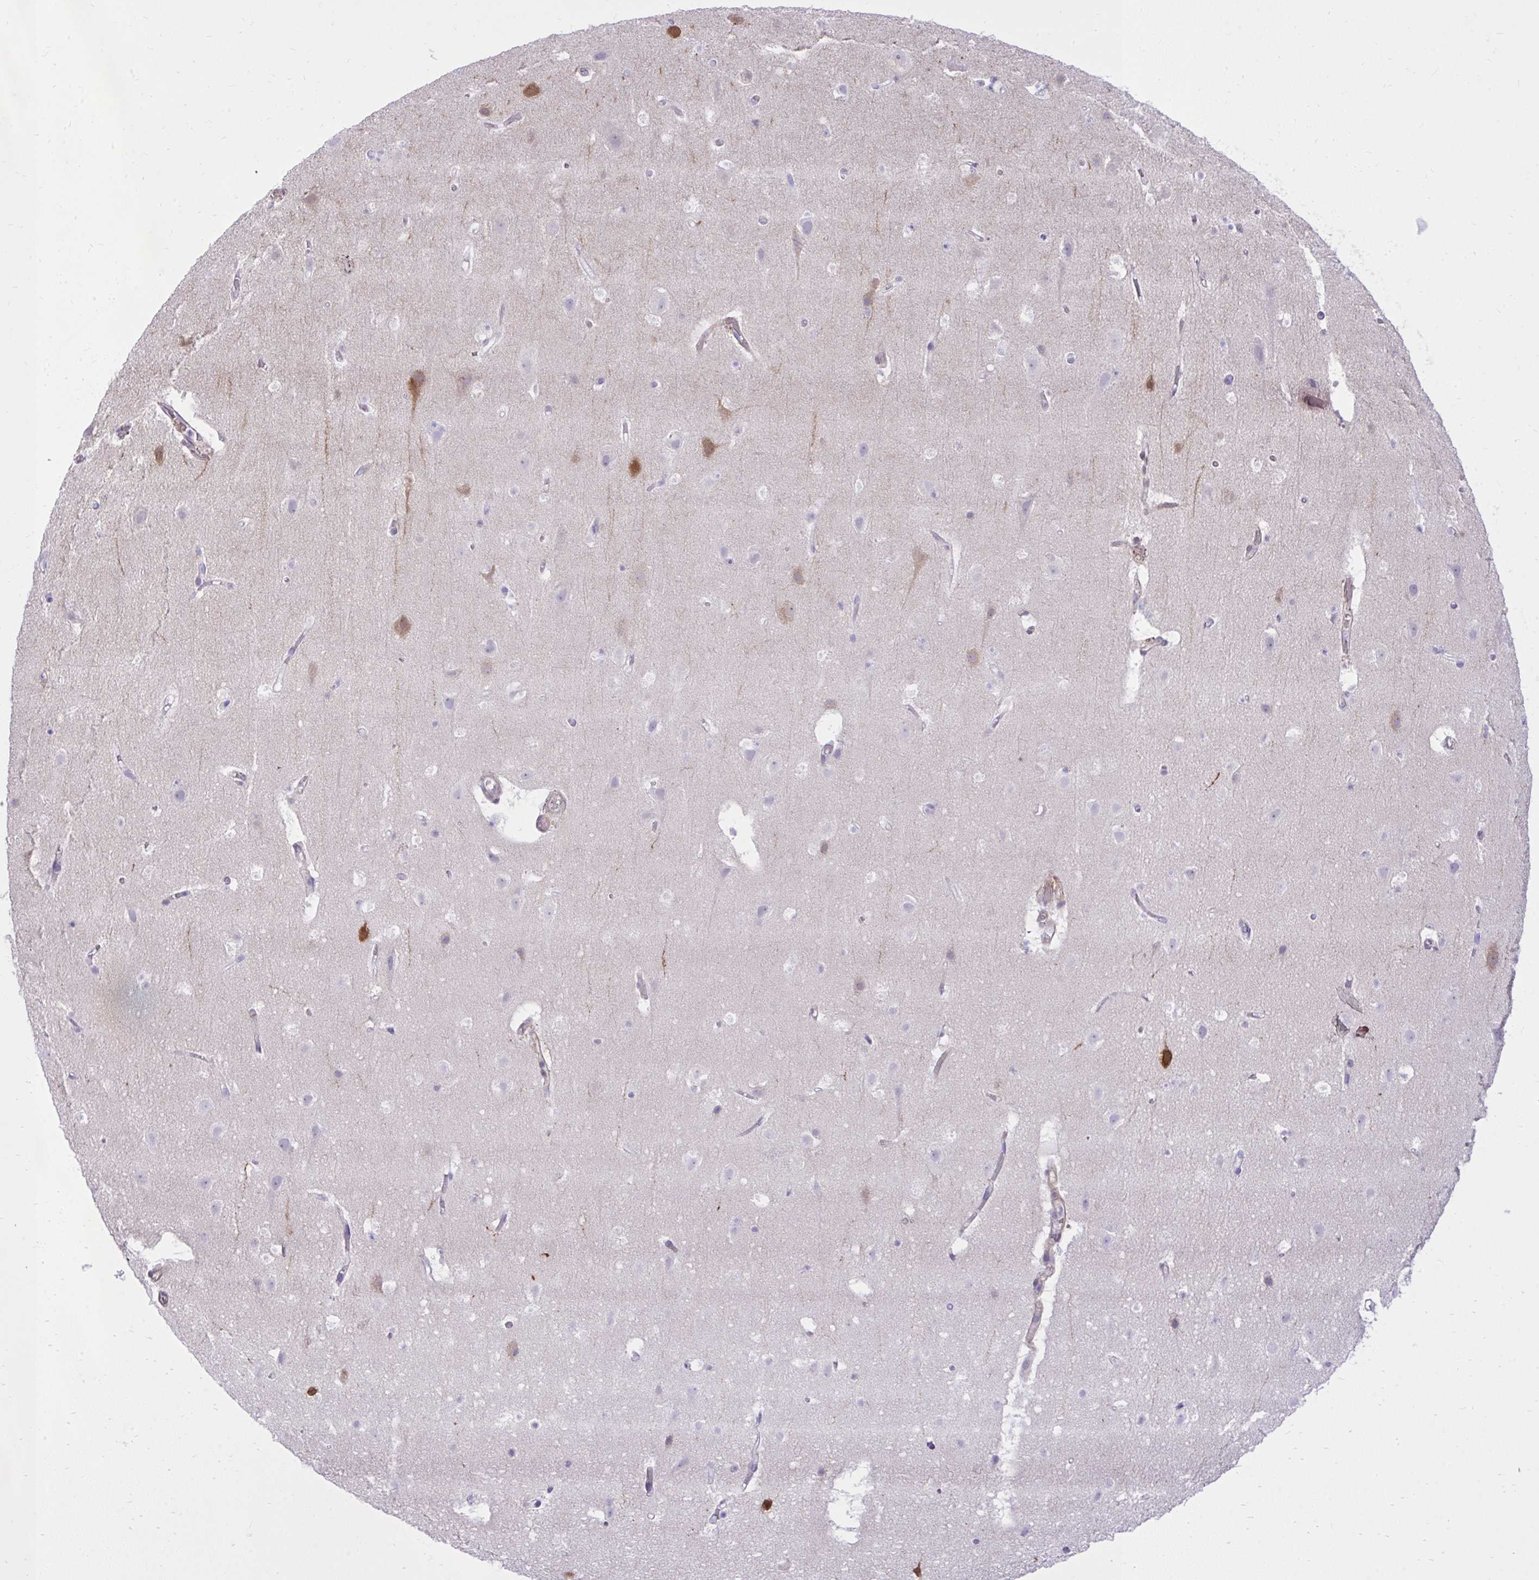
{"staining": {"intensity": "negative", "quantity": "none", "location": "none"}, "tissue": "cerebral cortex", "cell_type": "Endothelial cells", "image_type": "normal", "snomed": [{"axis": "morphology", "description": "Normal tissue, NOS"}, {"axis": "topography", "description": "Cerebral cortex"}], "caption": "There is no significant positivity in endothelial cells of cerebral cortex. (Brightfield microscopy of DAB (3,3'-diaminobenzidine) IHC at high magnification).", "gene": "GPRIN3", "patient": {"sex": "female", "age": 42}}